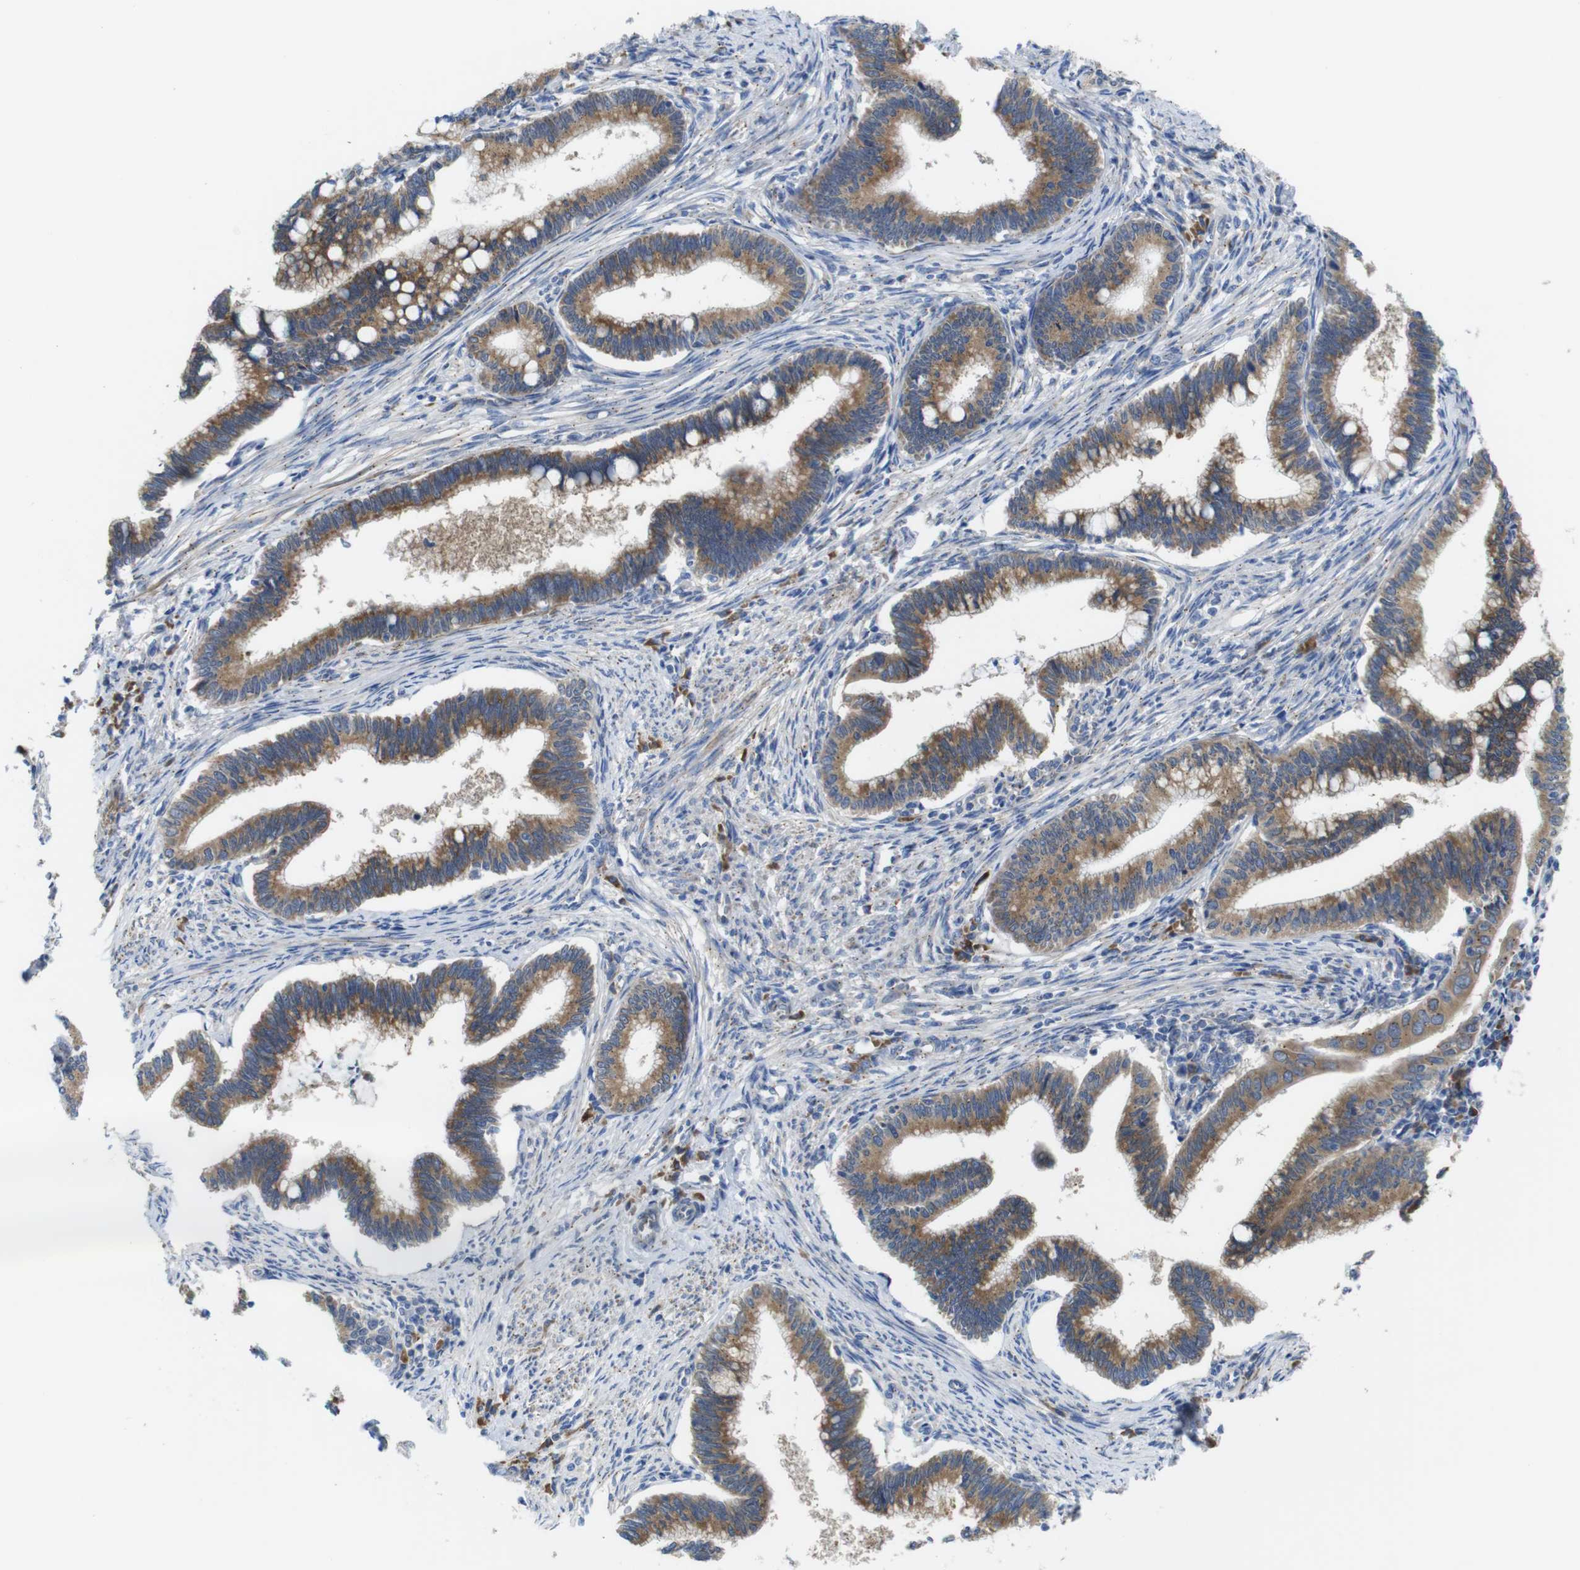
{"staining": {"intensity": "moderate", "quantity": ">75%", "location": "cytoplasmic/membranous"}, "tissue": "cervical cancer", "cell_type": "Tumor cells", "image_type": "cancer", "snomed": [{"axis": "morphology", "description": "Adenocarcinoma, NOS"}, {"axis": "topography", "description": "Cervix"}], "caption": "Adenocarcinoma (cervical) was stained to show a protein in brown. There is medium levels of moderate cytoplasmic/membranous positivity in approximately >75% of tumor cells.", "gene": "DDRGK1", "patient": {"sex": "female", "age": 36}}